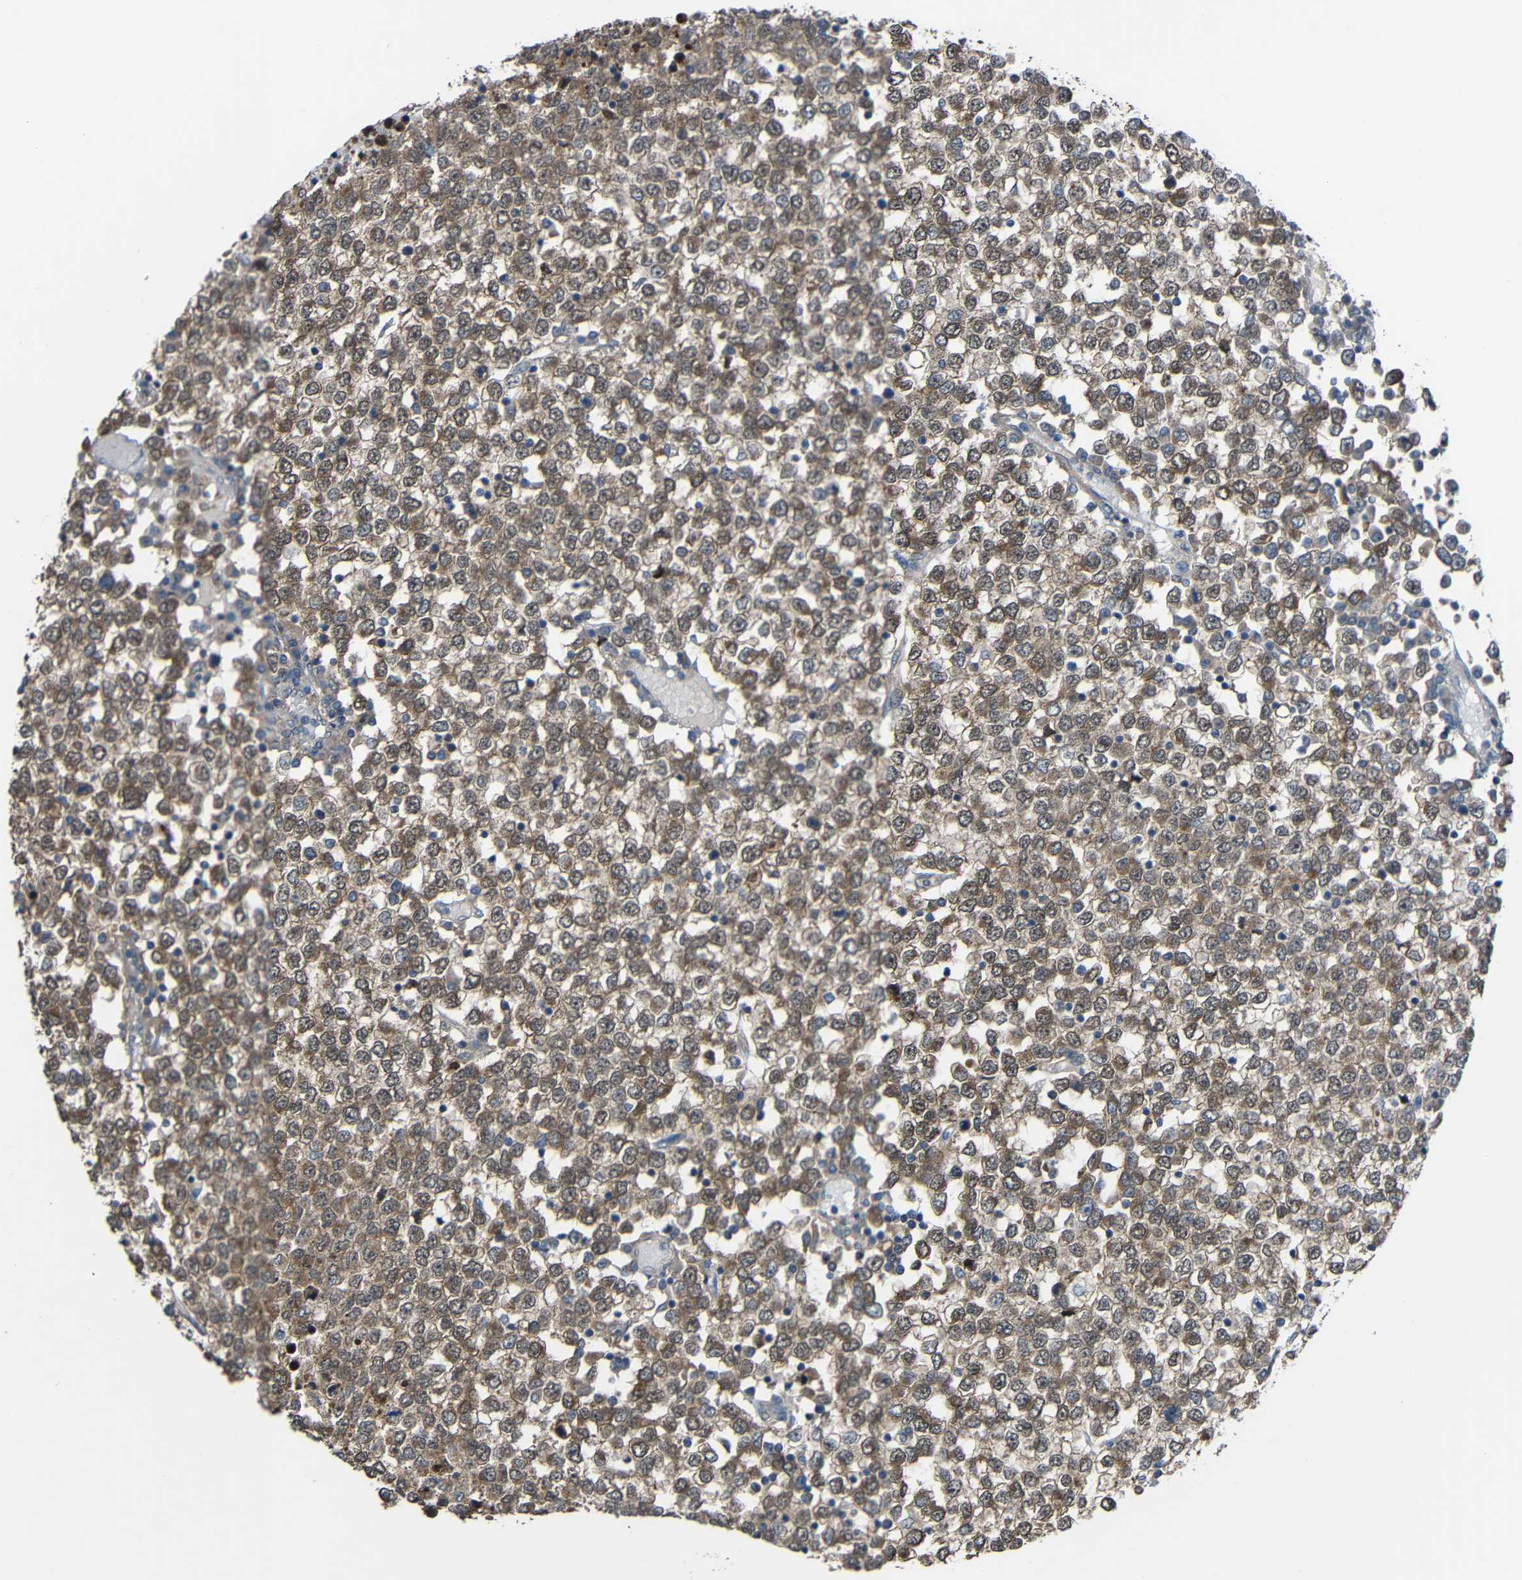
{"staining": {"intensity": "moderate", "quantity": ">75%", "location": "cytoplasmic/membranous"}, "tissue": "testis cancer", "cell_type": "Tumor cells", "image_type": "cancer", "snomed": [{"axis": "morphology", "description": "Seminoma, NOS"}, {"axis": "topography", "description": "Testis"}], "caption": "IHC image of testis cancer (seminoma) stained for a protein (brown), which displays medium levels of moderate cytoplasmic/membranous positivity in about >75% of tumor cells.", "gene": "CHST9", "patient": {"sex": "male", "age": 65}}